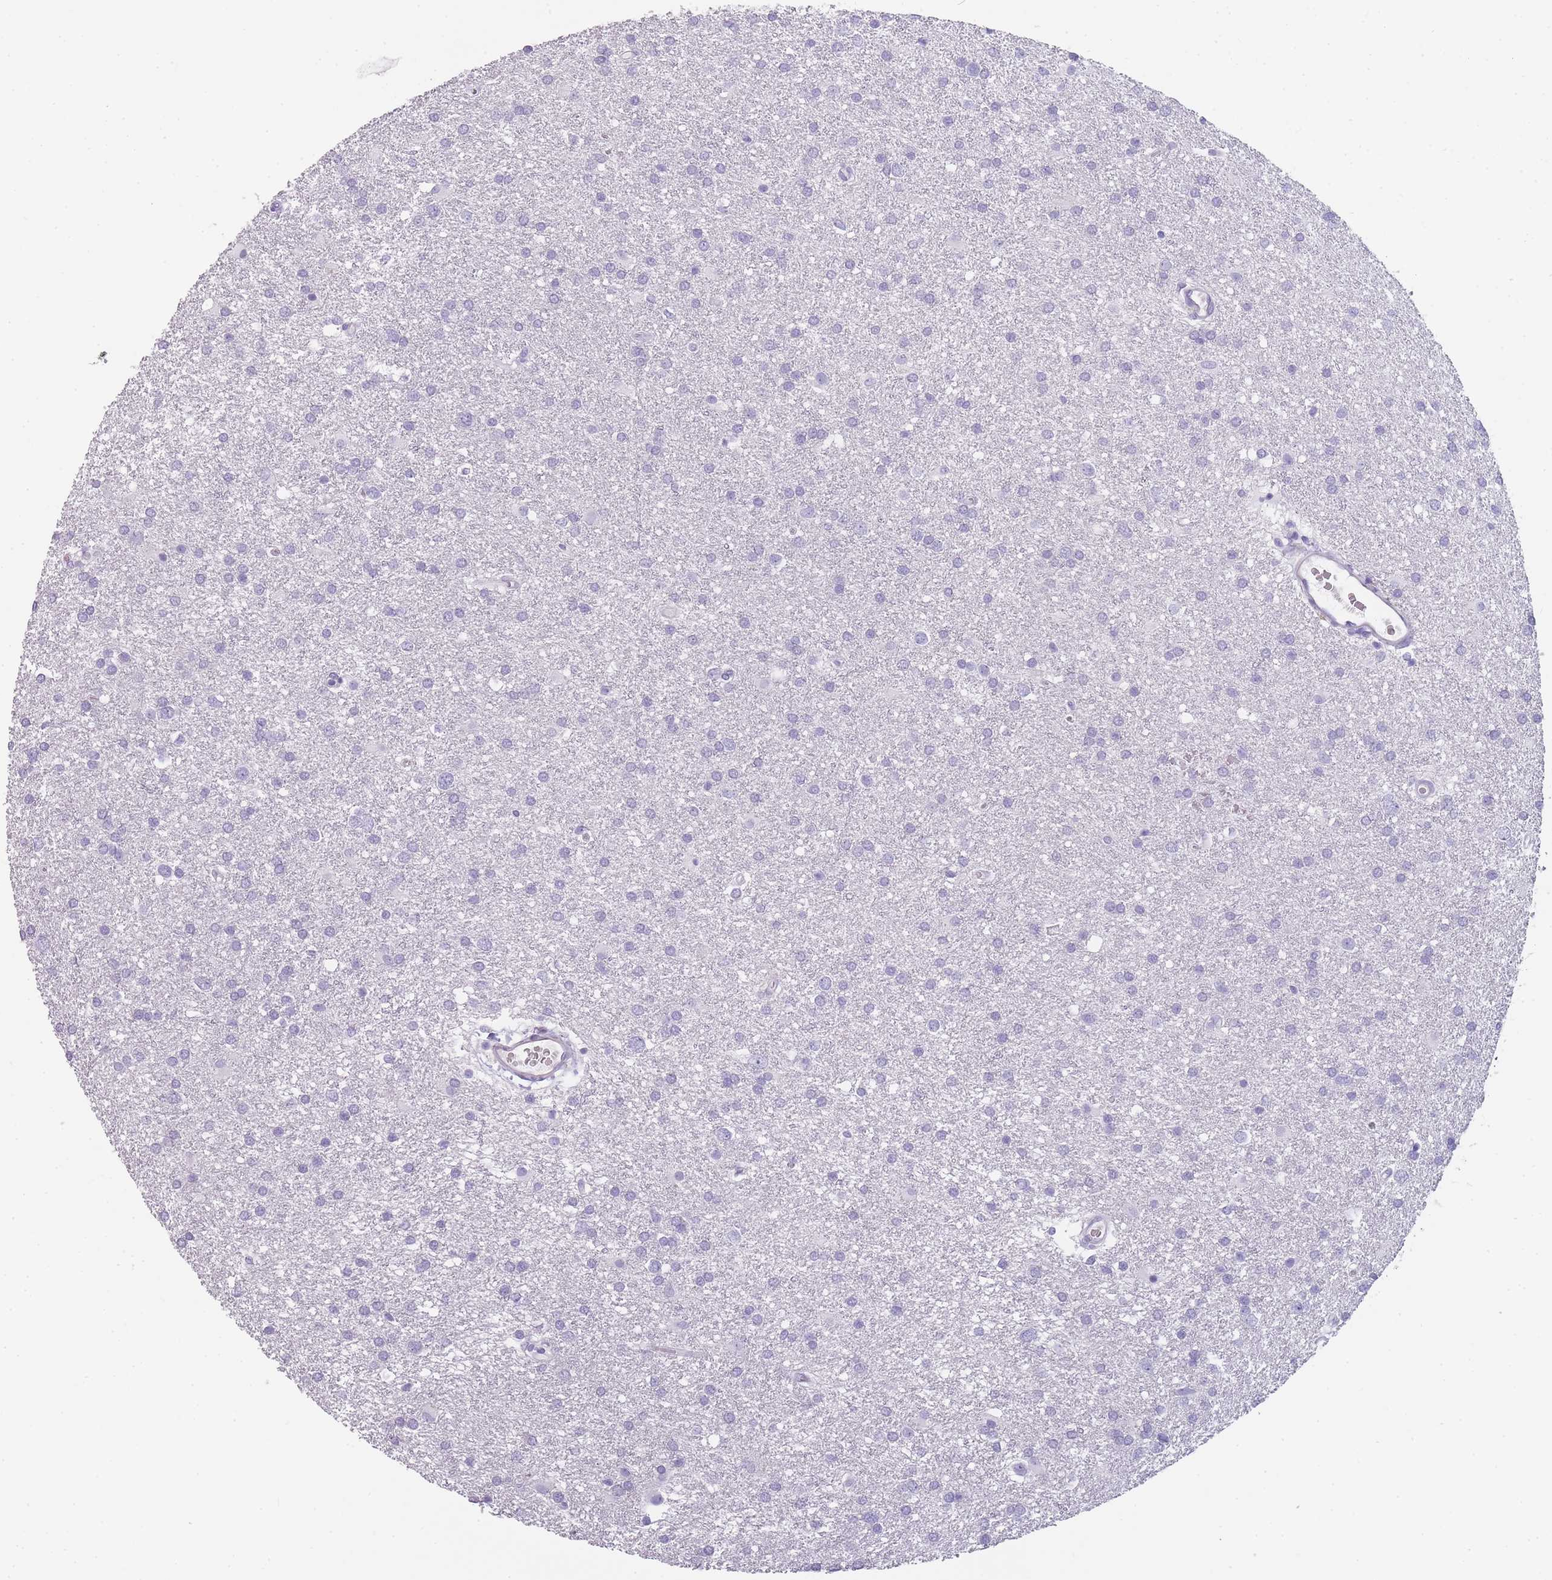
{"staining": {"intensity": "negative", "quantity": "none", "location": "none"}, "tissue": "glioma", "cell_type": "Tumor cells", "image_type": "cancer", "snomed": [{"axis": "morphology", "description": "Glioma, malignant, Low grade"}, {"axis": "topography", "description": "Brain"}], "caption": "Glioma was stained to show a protein in brown. There is no significant staining in tumor cells. Nuclei are stained in blue.", "gene": "TCP11", "patient": {"sex": "female", "age": 32}}